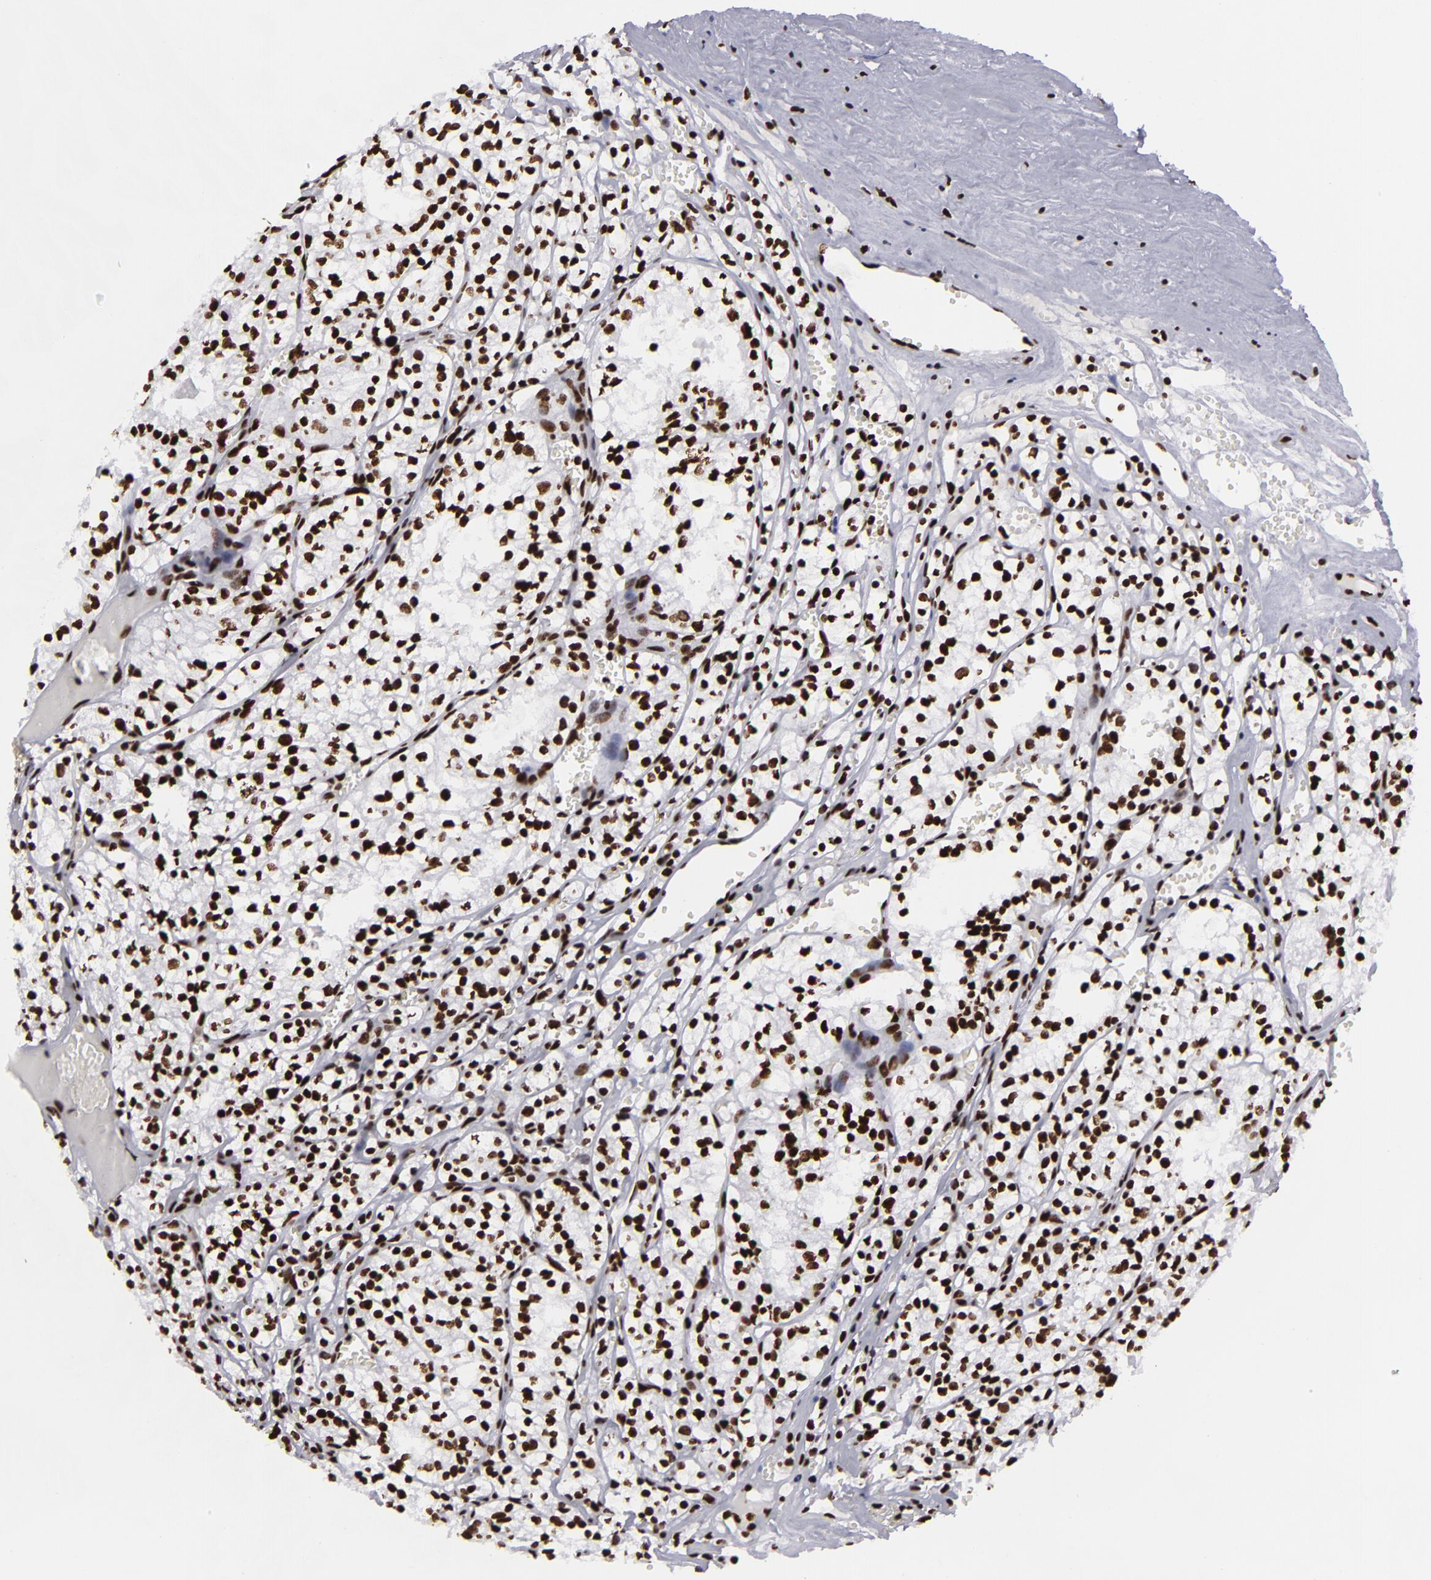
{"staining": {"intensity": "strong", "quantity": ">75%", "location": "nuclear"}, "tissue": "renal cancer", "cell_type": "Tumor cells", "image_type": "cancer", "snomed": [{"axis": "morphology", "description": "Adenocarcinoma, NOS"}, {"axis": "topography", "description": "Kidney"}], "caption": "The micrograph exhibits immunohistochemical staining of adenocarcinoma (renal). There is strong nuclear positivity is appreciated in approximately >75% of tumor cells.", "gene": "SAFB", "patient": {"sex": "male", "age": 61}}